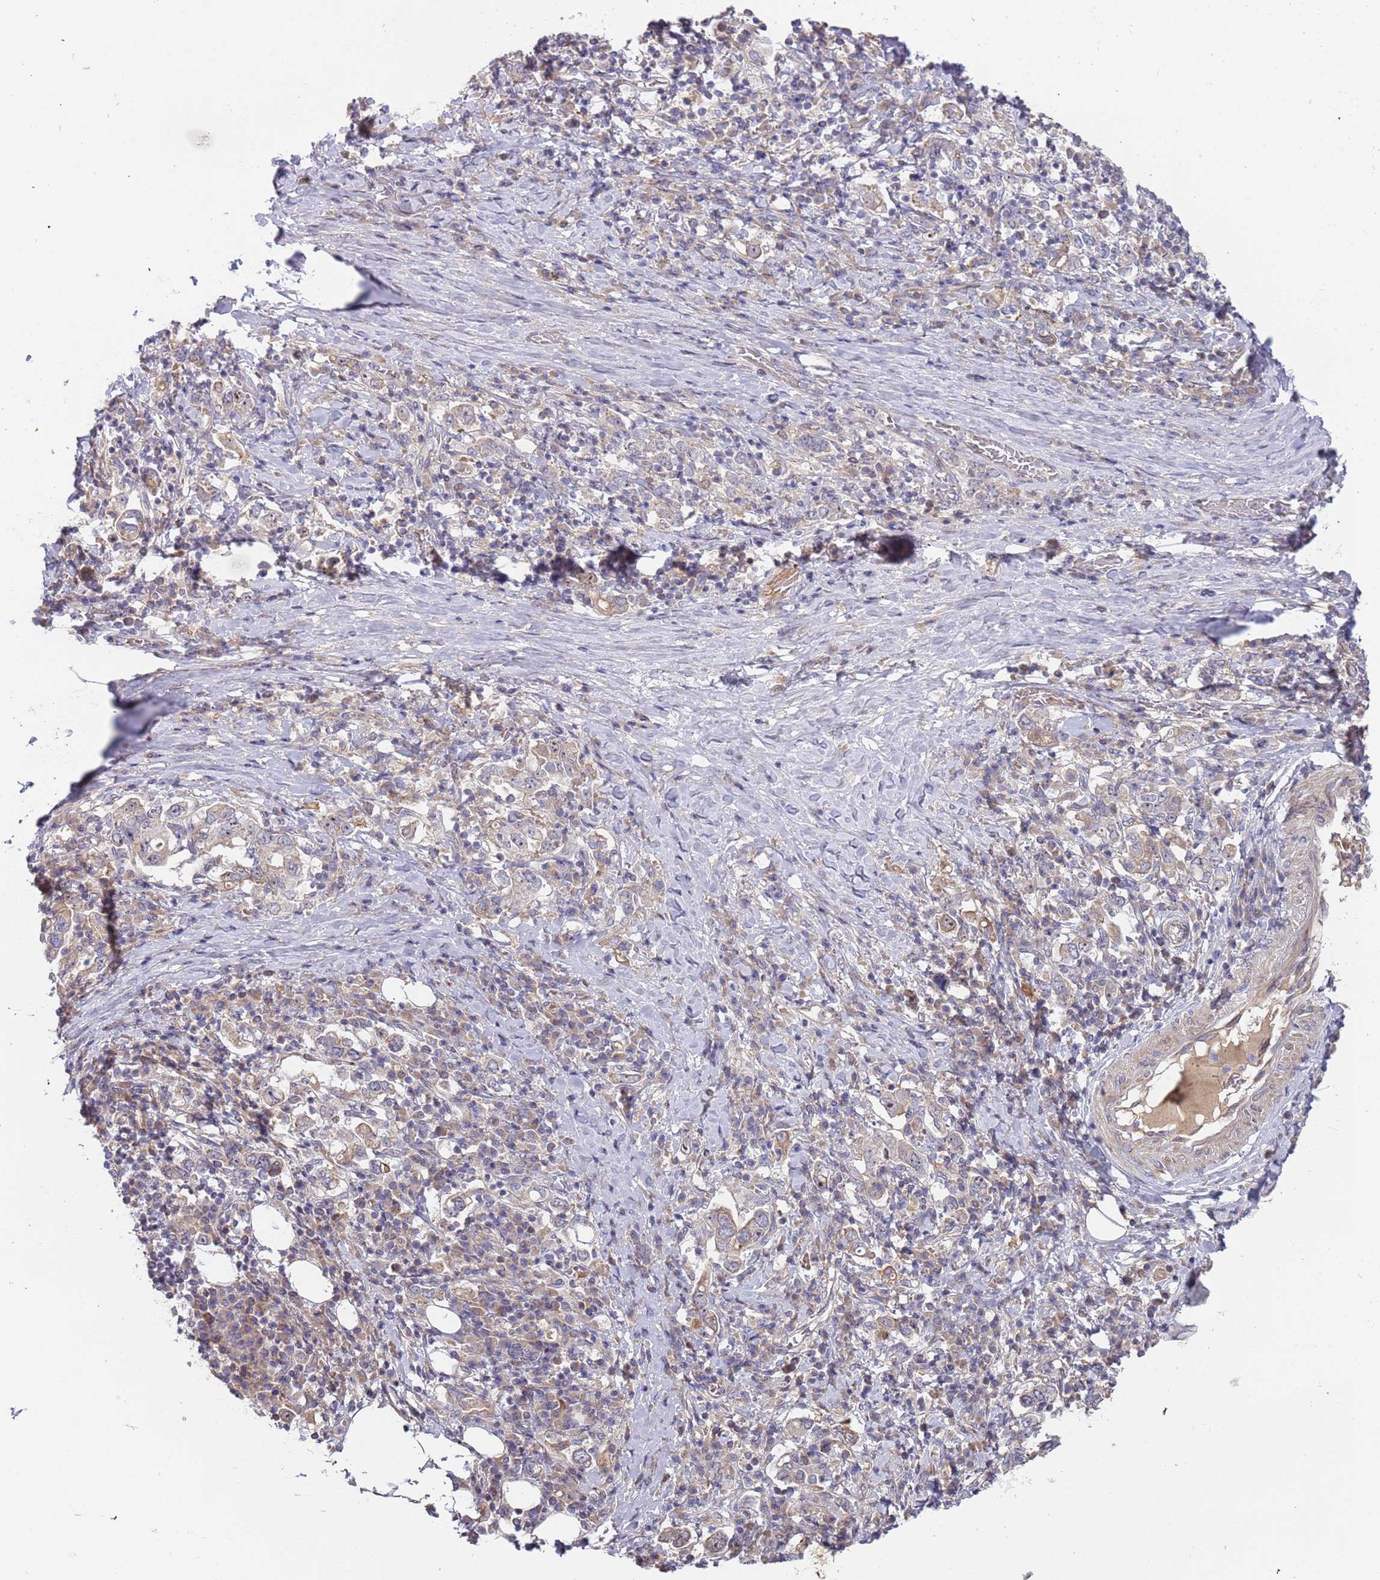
{"staining": {"intensity": "moderate", "quantity": "<25%", "location": "cytoplasmic/membranous"}, "tissue": "stomach cancer", "cell_type": "Tumor cells", "image_type": "cancer", "snomed": [{"axis": "morphology", "description": "Adenocarcinoma, NOS"}, {"axis": "topography", "description": "Stomach, upper"}, {"axis": "topography", "description": "Stomach"}], "caption": "Tumor cells demonstrate moderate cytoplasmic/membranous staining in approximately <25% of cells in stomach cancer (adenocarcinoma).", "gene": "TRAPPC6B", "patient": {"sex": "male", "age": 62}}